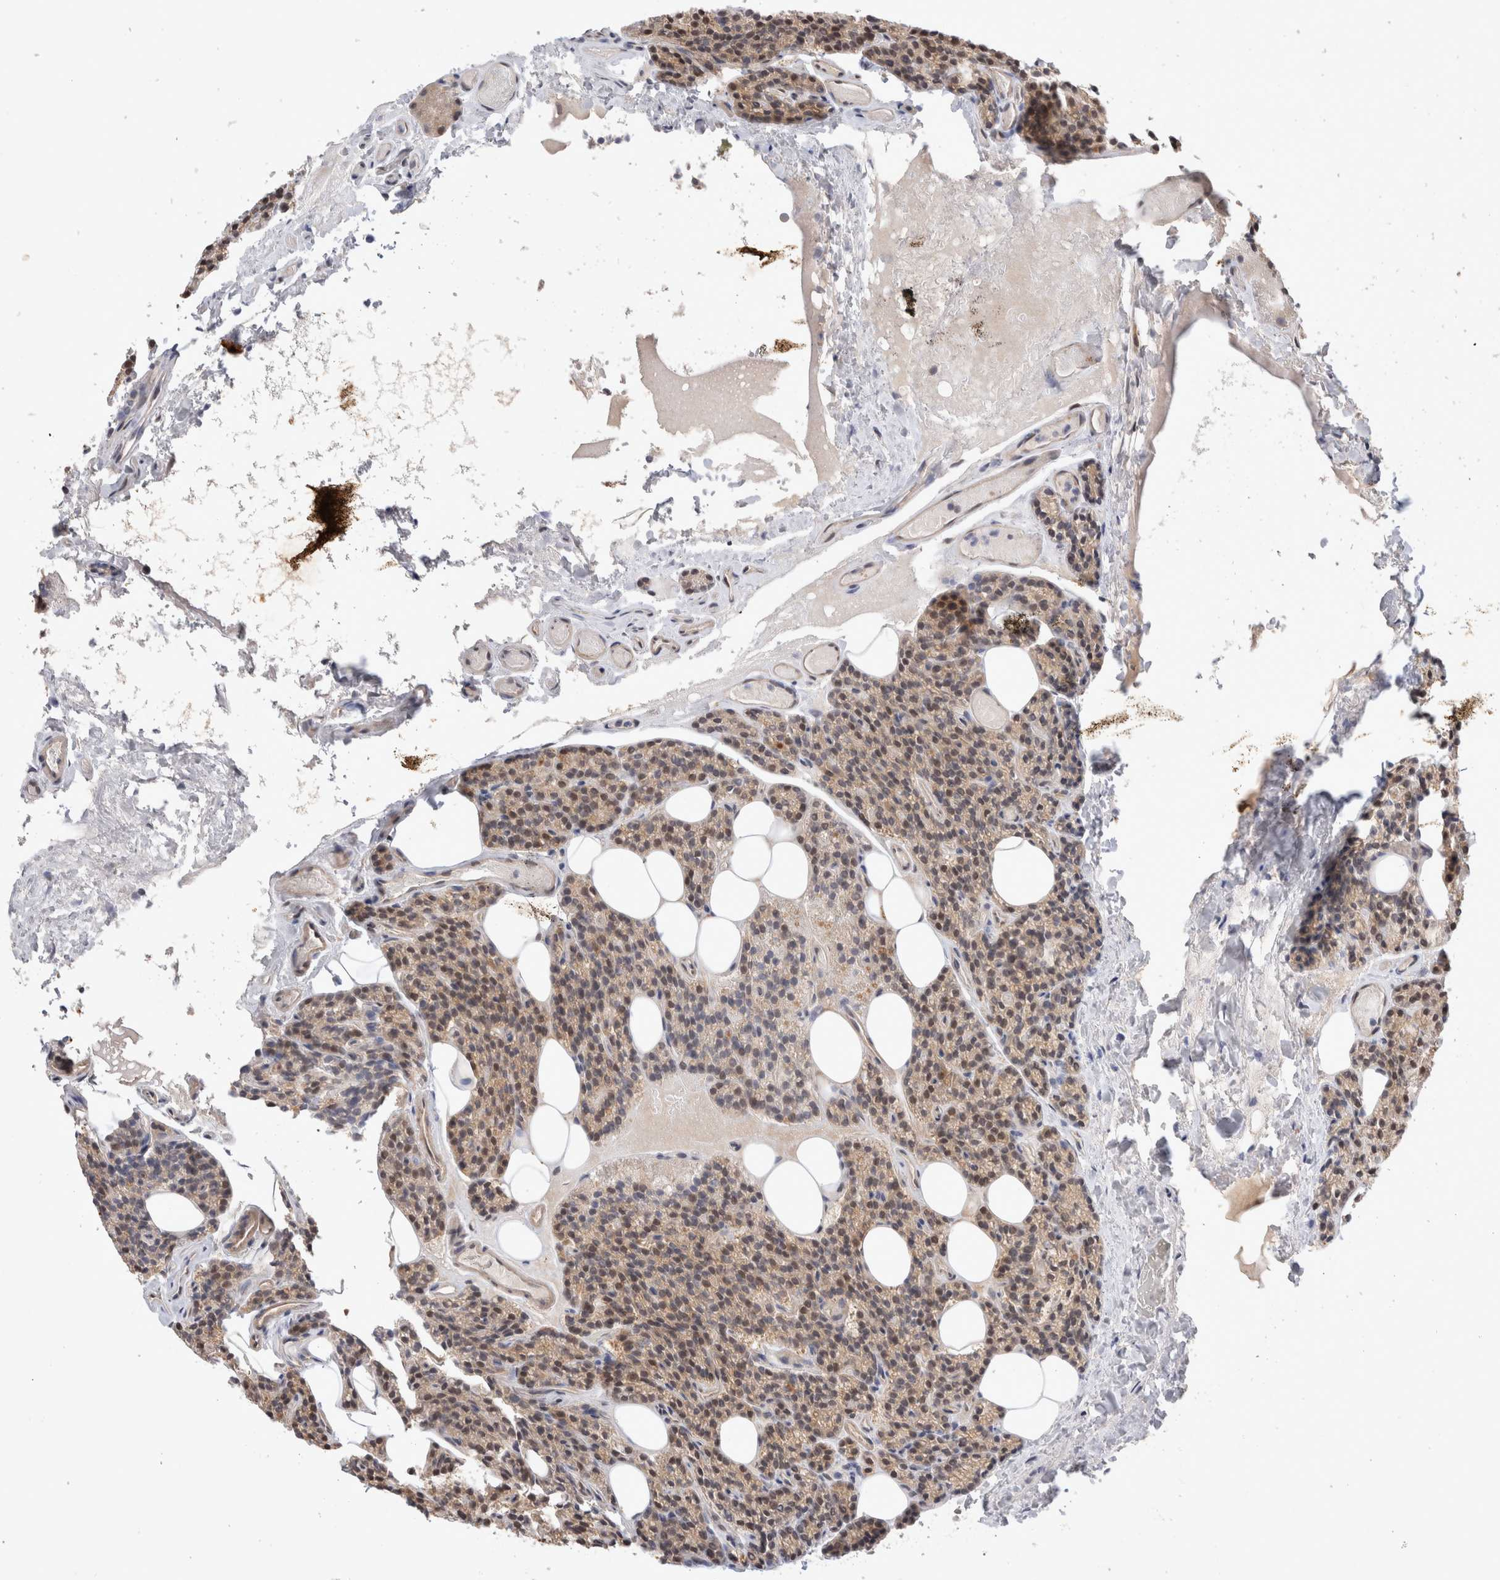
{"staining": {"intensity": "weak", "quantity": ">75%", "location": "cytoplasmic/membranous"}, "tissue": "parathyroid gland", "cell_type": "Glandular cells", "image_type": "normal", "snomed": [{"axis": "morphology", "description": "Normal tissue, NOS"}, {"axis": "topography", "description": "Parathyroid gland"}], "caption": "The image displays staining of normal parathyroid gland, revealing weak cytoplasmic/membranous protein staining (brown color) within glandular cells. (DAB (3,3'-diaminobenzidine) IHC with brightfield microscopy, high magnification).", "gene": "HTT", "patient": {"sex": "female", "age": 85}}